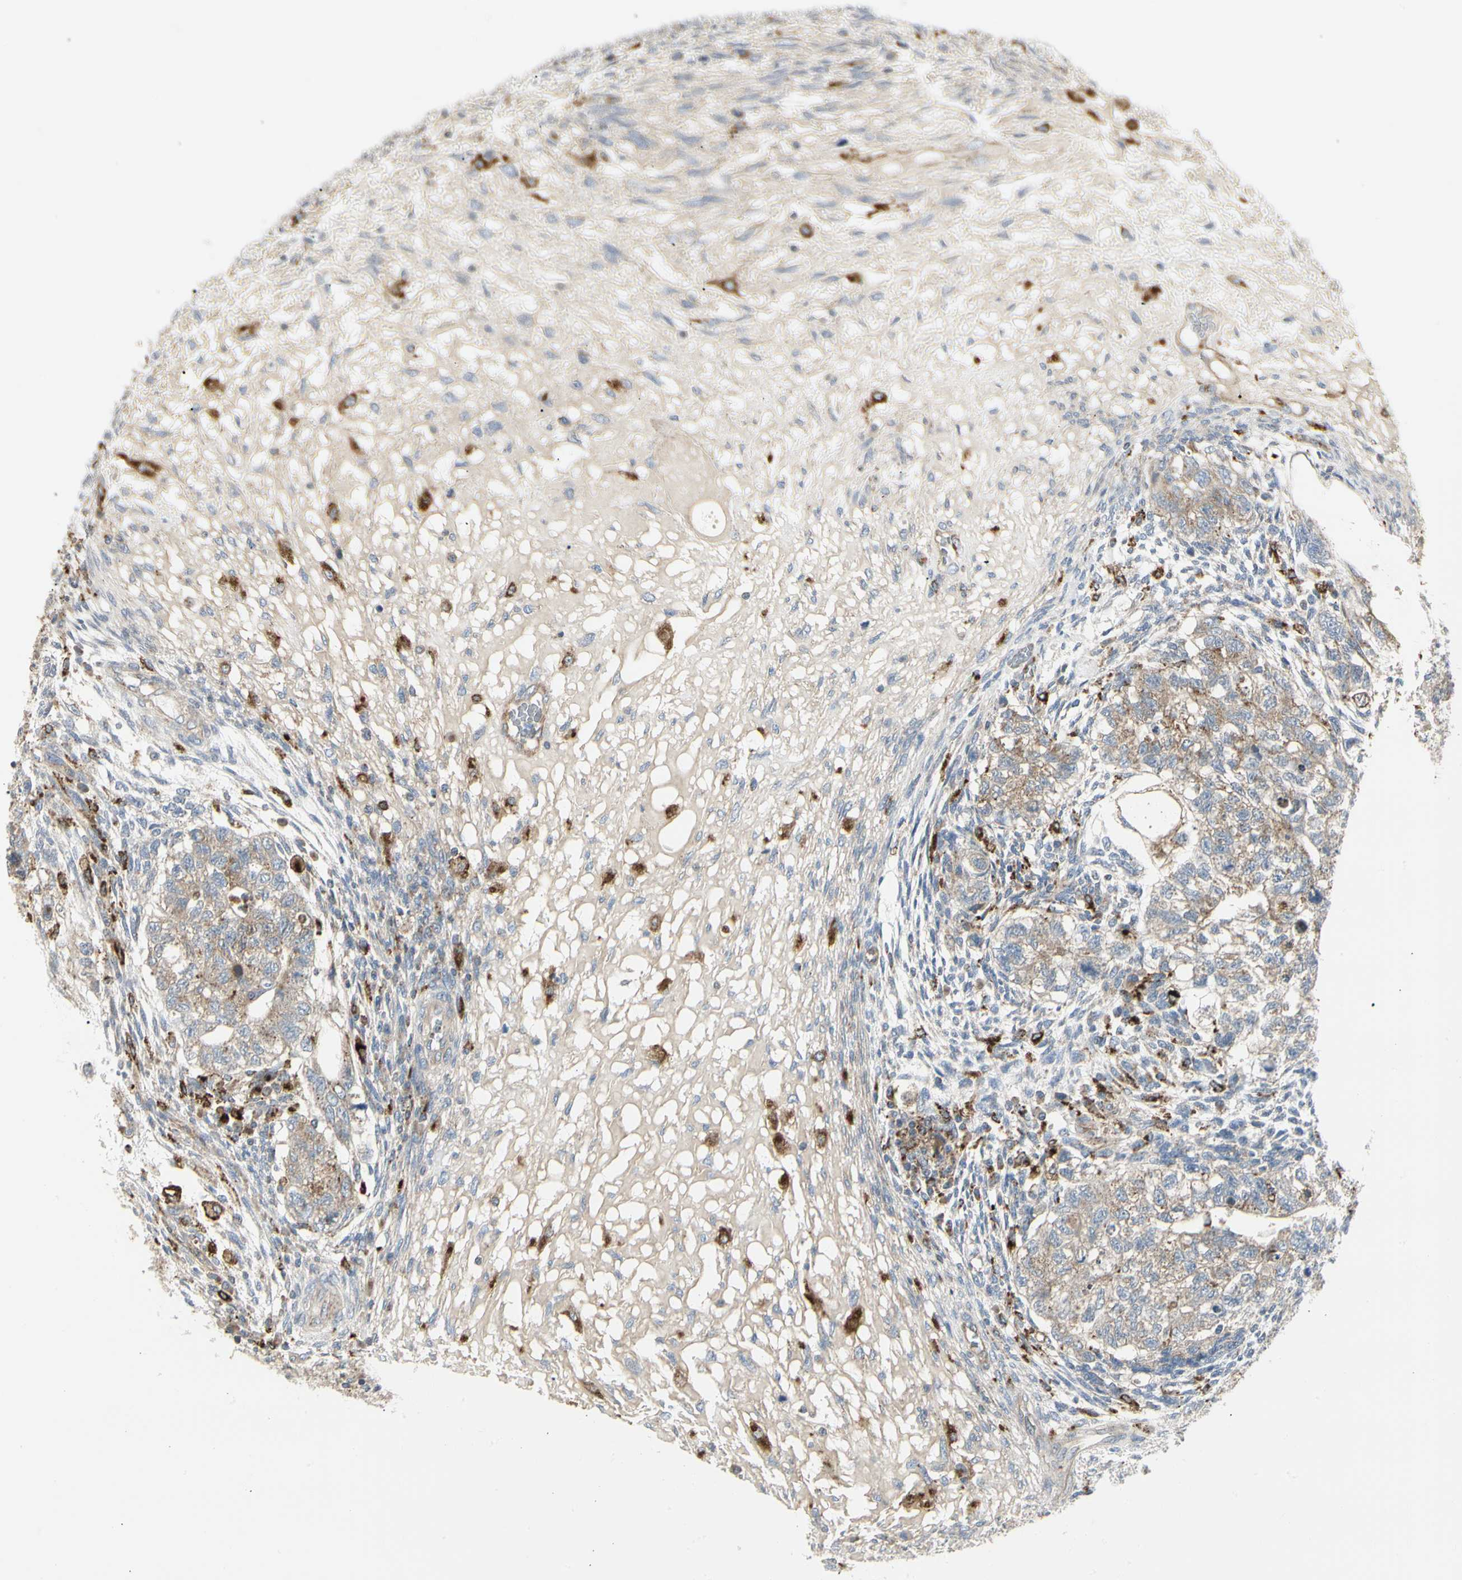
{"staining": {"intensity": "weak", "quantity": ">75%", "location": "cytoplasmic/membranous"}, "tissue": "testis cancer", "cell_type": "Tumor cells", "image_type": "cancer", "snomed": [{"axis": "morphology", "description": "Normal tissue, NOS"}, {"axis": "morphology", "description": "Carcinoma, Embryonal, NOS"}, {"axis": "topography", "description": "Testis"}], "caption": "An immunohistochemistry (IHC) histopathology image of neoplastic tissue is shown. Protein staining in brown labels weak cytoplasmic/membranous positivity in testis cancer within tumor cells.", "gene": "ATP6V1B2", "patient": {"sex": "male", "age": 36}}